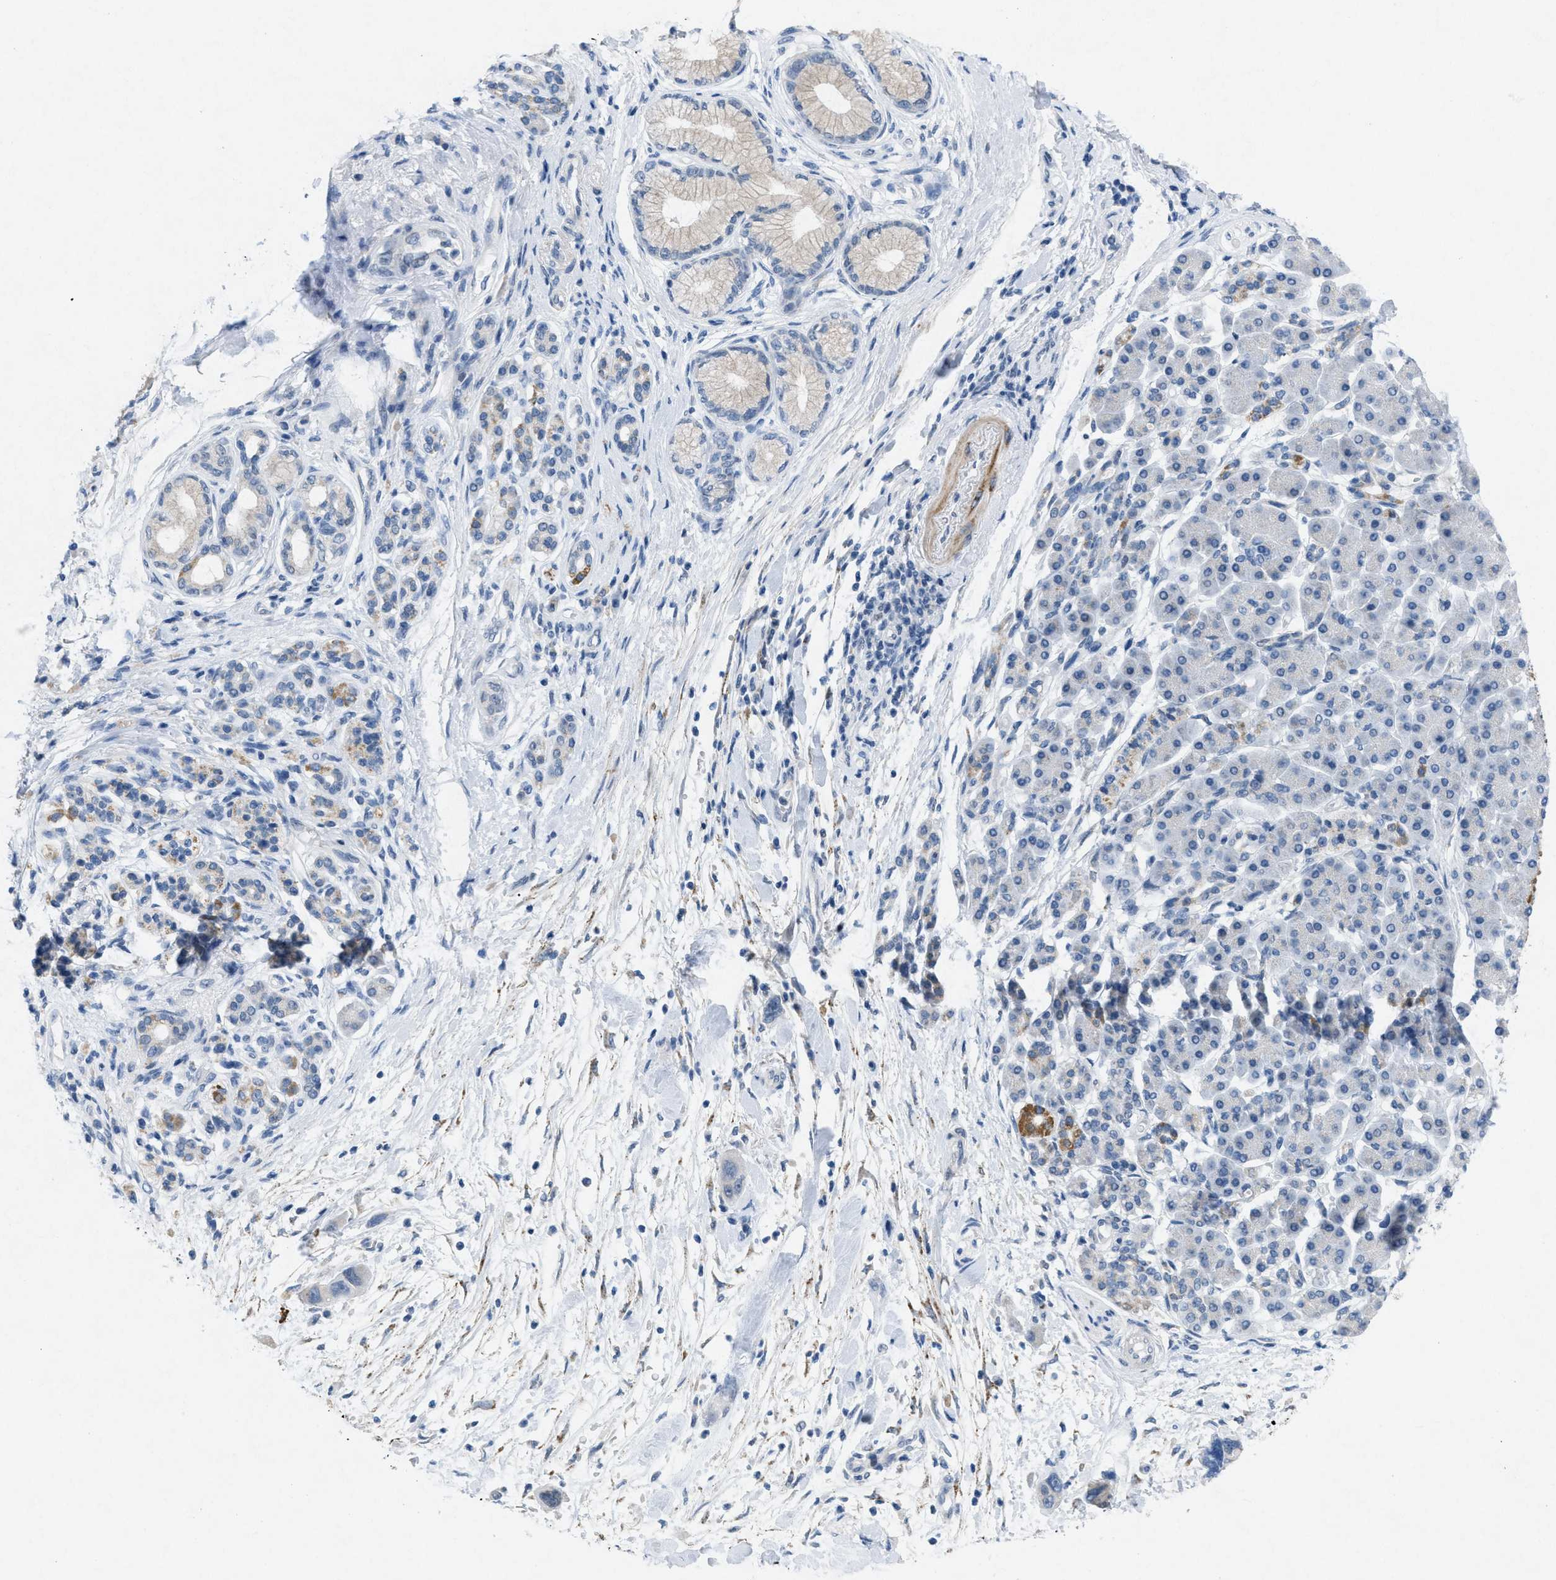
{"staining": {"intensity": "negative", "quantity": "none", "location": "none"}, "tissue": "pancreatic cancer", "cell_type": "Tumor cells", "image_type": "cancer", "snomed": [{"axis": "morphology", "description": "Normal tissue, NOS"}, {"axis": "morphology", "description": "Adenocarcinoma, NOS"}, {"axis": "topography", "description": "Pancreas"}], "caption": "The immunohistochemistry photomicrograph has no significant positivity in tumor cells of adenocarcinoma (pancreatic) tissue.", "gene": "TASOR", "patient": {"sex": "female", "age": 71}}